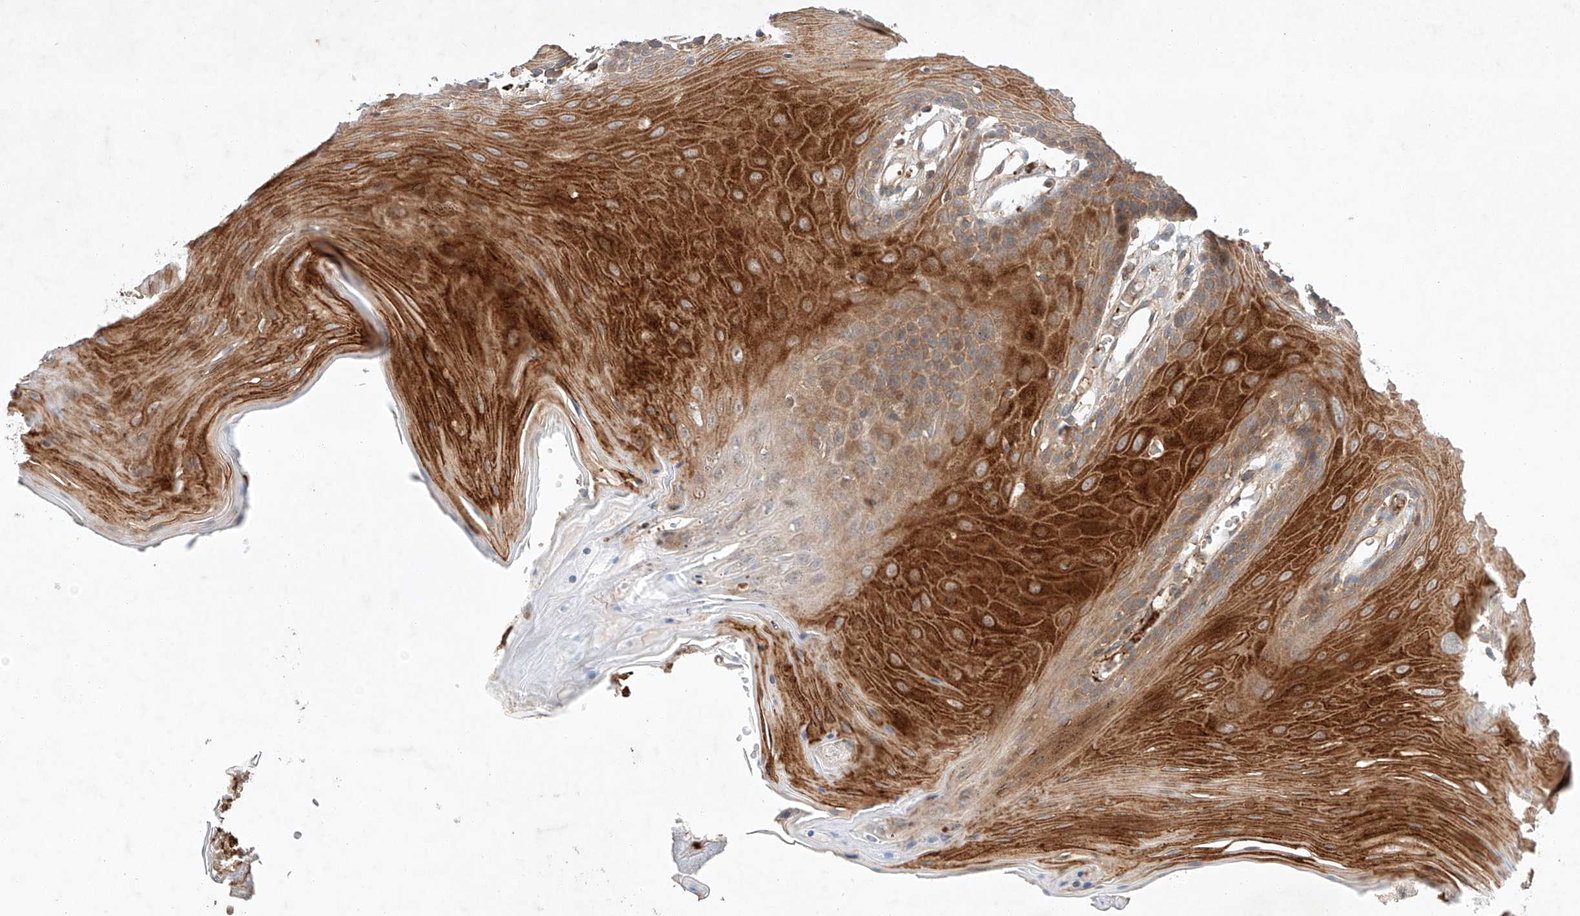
{"staining": {"intensity": "strong", "quantity": "<25%", "location": "cytoplasmic/membranous"}, "tissue": "oral mucosa", "cell_type": "Squamous epithelial cells", "image_type": "normal", "snomed": [{"axis": "morphology", "description": "Normal tissue, NOS"}, {"axis": "morphology", "description": "Squamous cell carcinoma, NOS"}, {"axis": "topography", "description": "Skeletal muscle"}, {"axis": "topography", "description": "Oral tissue"}, {"axis": "topography", "description": "Salivary gland"}, {"axis": "topography", "description": "Head-Neck"}], "caption": "A micrograph of oral mucosa stained for a protein reveals strong cytoplasmic/membranous brown staining in squamous epithelial cells.", "gene": "ARHGAP33", "patient": {"sex": "male", "age": 54}}